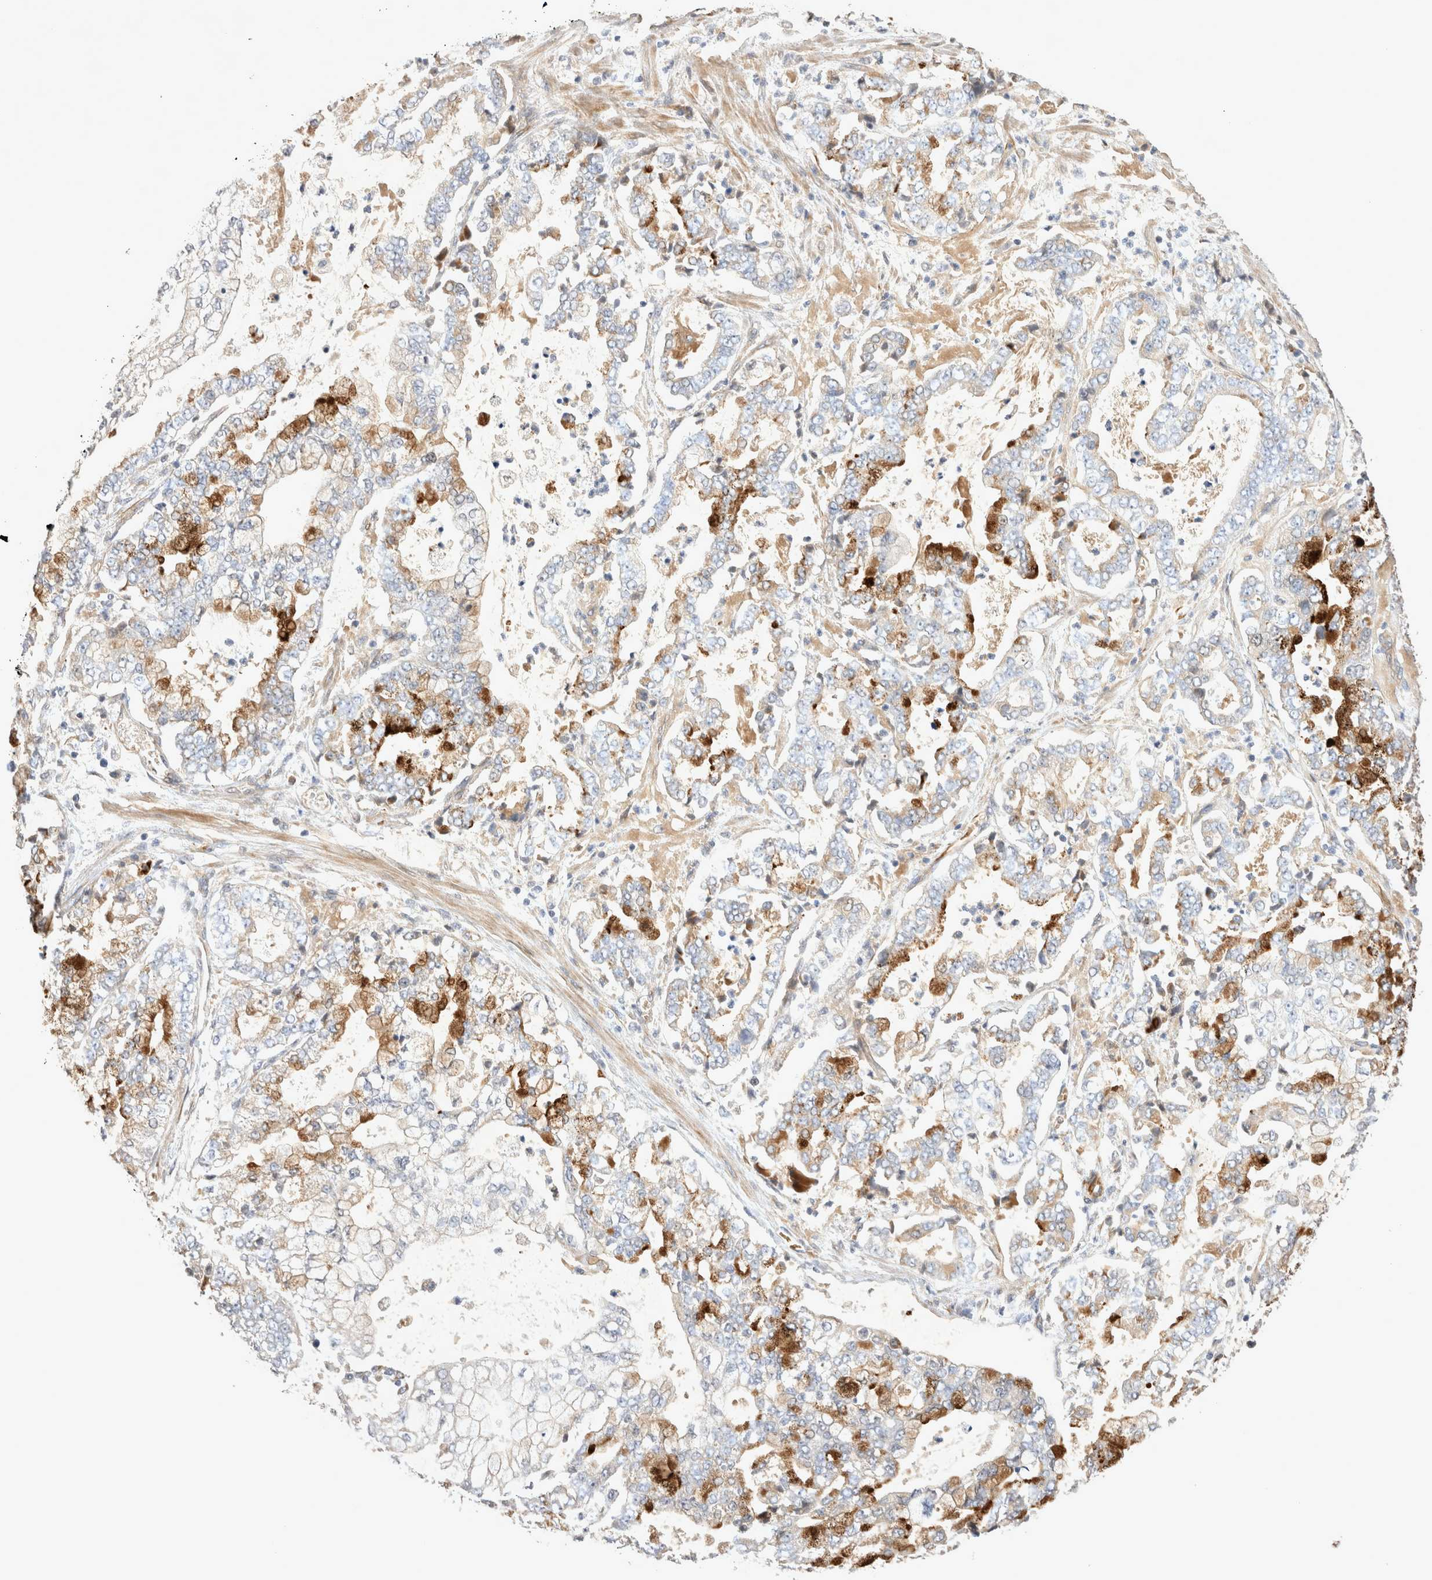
{"staining": {"intensity": "moderate", "quantity": "<25%", "location": "cytoplasmic/membranous"}, "tissue": "stomach cancer", "cell_type": "Tumor cells", "image_type": "cancer", "snomed": [{"axis": "morphology", "description": "Adenocarcinoma, NOS"}, {"axis": "topography", "description": "Stomach"}], "caption": "IHC photomicrograph of neoplastic tissue: stomach cancer (adenocarcinoma) stained using immunohistochemistry reveals low levels of moderate protein expression localized specifically in the cytoplasmic/membranous of tumor cells, appearing as a cytoplasmic/membranous brown color.", "gene": "NMU", "patient": {"sex": "male", "age": 76}}